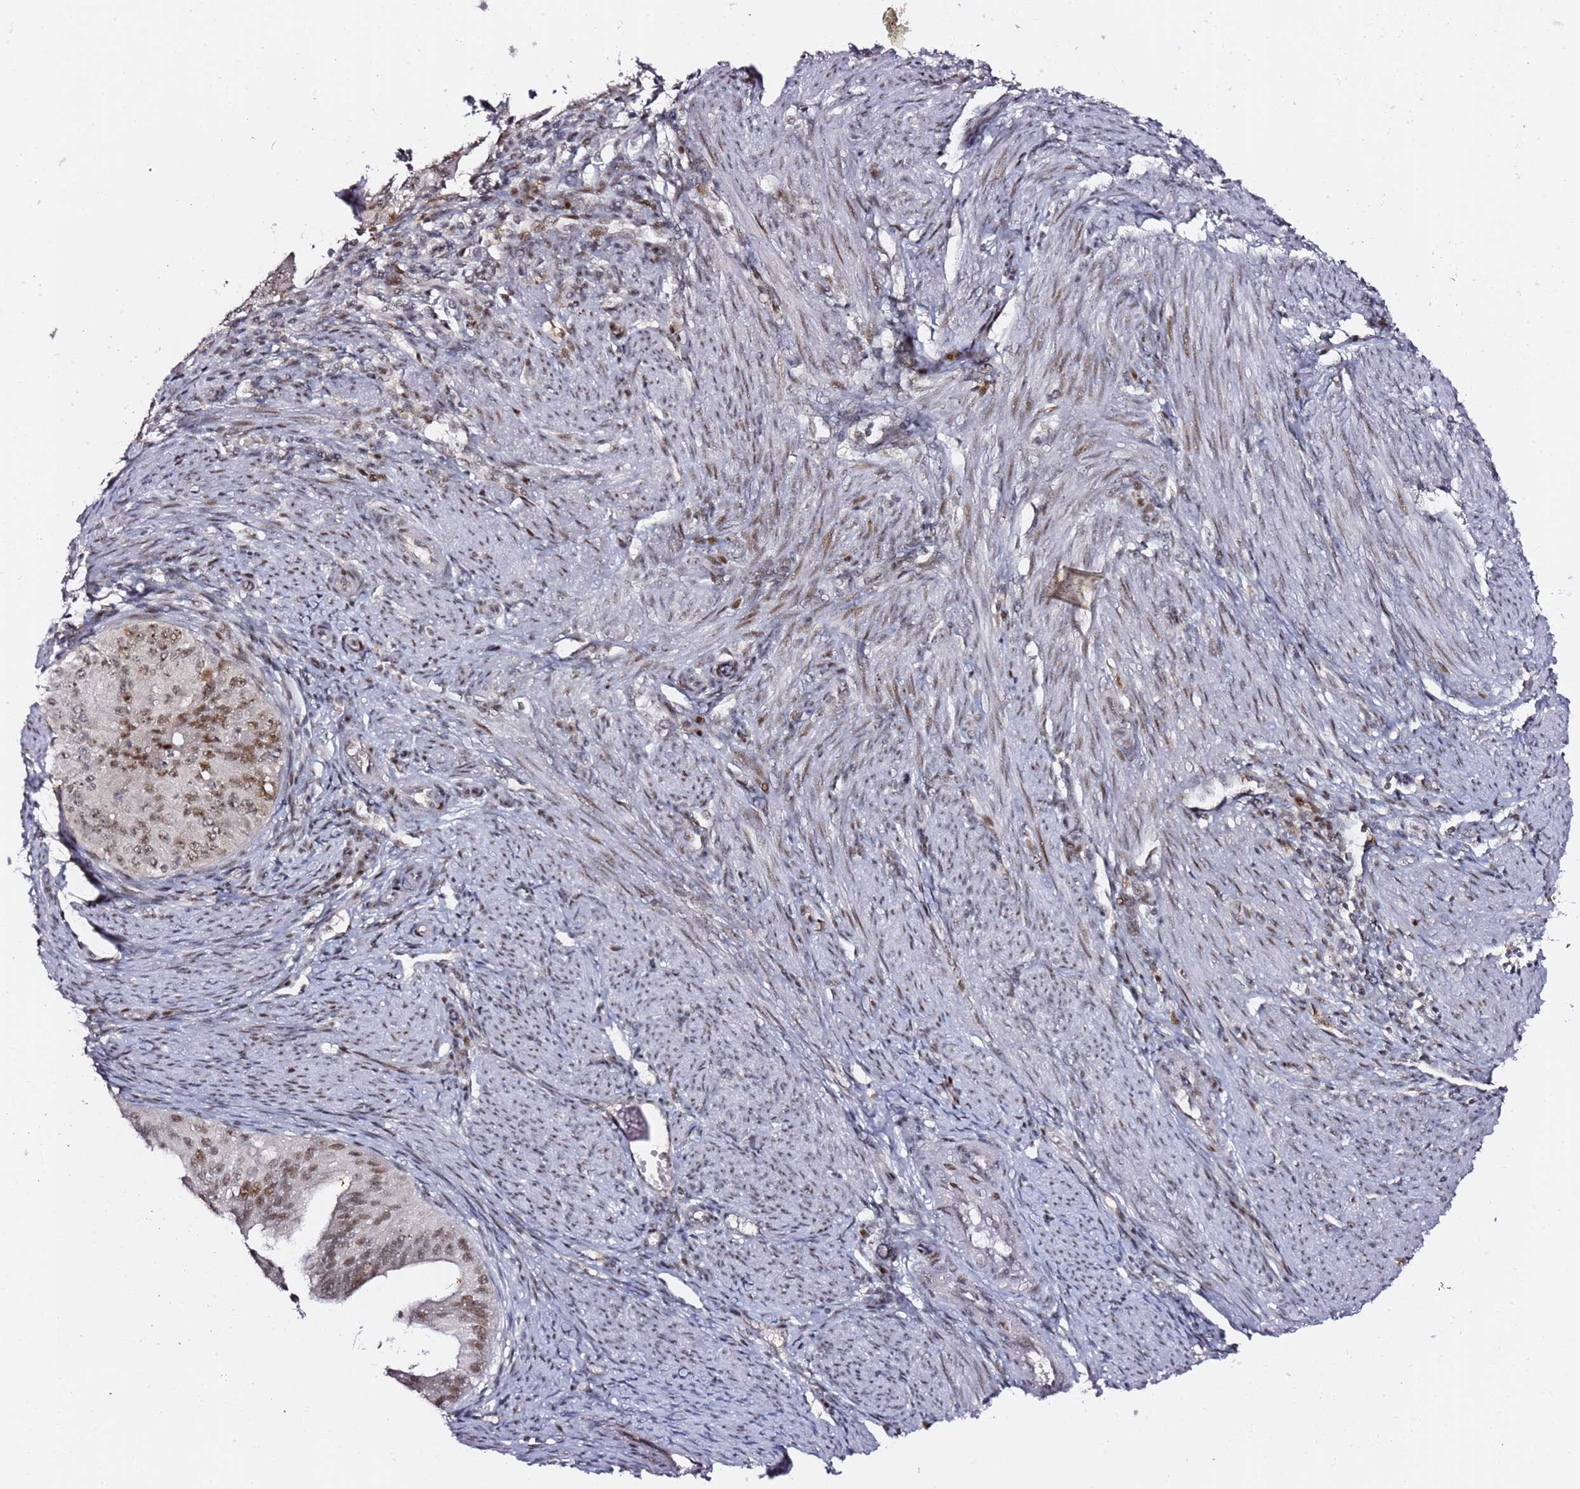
{"staining": {"intensity": "moderate", "quantity": ">75%", "location": "nuclear"}, "tissue": "endometrial cancer", "cell_type": "Tumor cells", "image_type": "cancer", "snomed": [{"axis": "morphology", "description": "Adenocarcinoma, NOS"}, {"axis": "topography", "description": "Endometrium"}], "caption": "A brown stain shows moderate nuclear expression of a protein in human endometrial cancer tumor cells.", "gene": "FCF1", "patient": {"sex": "female", "age": 50}}